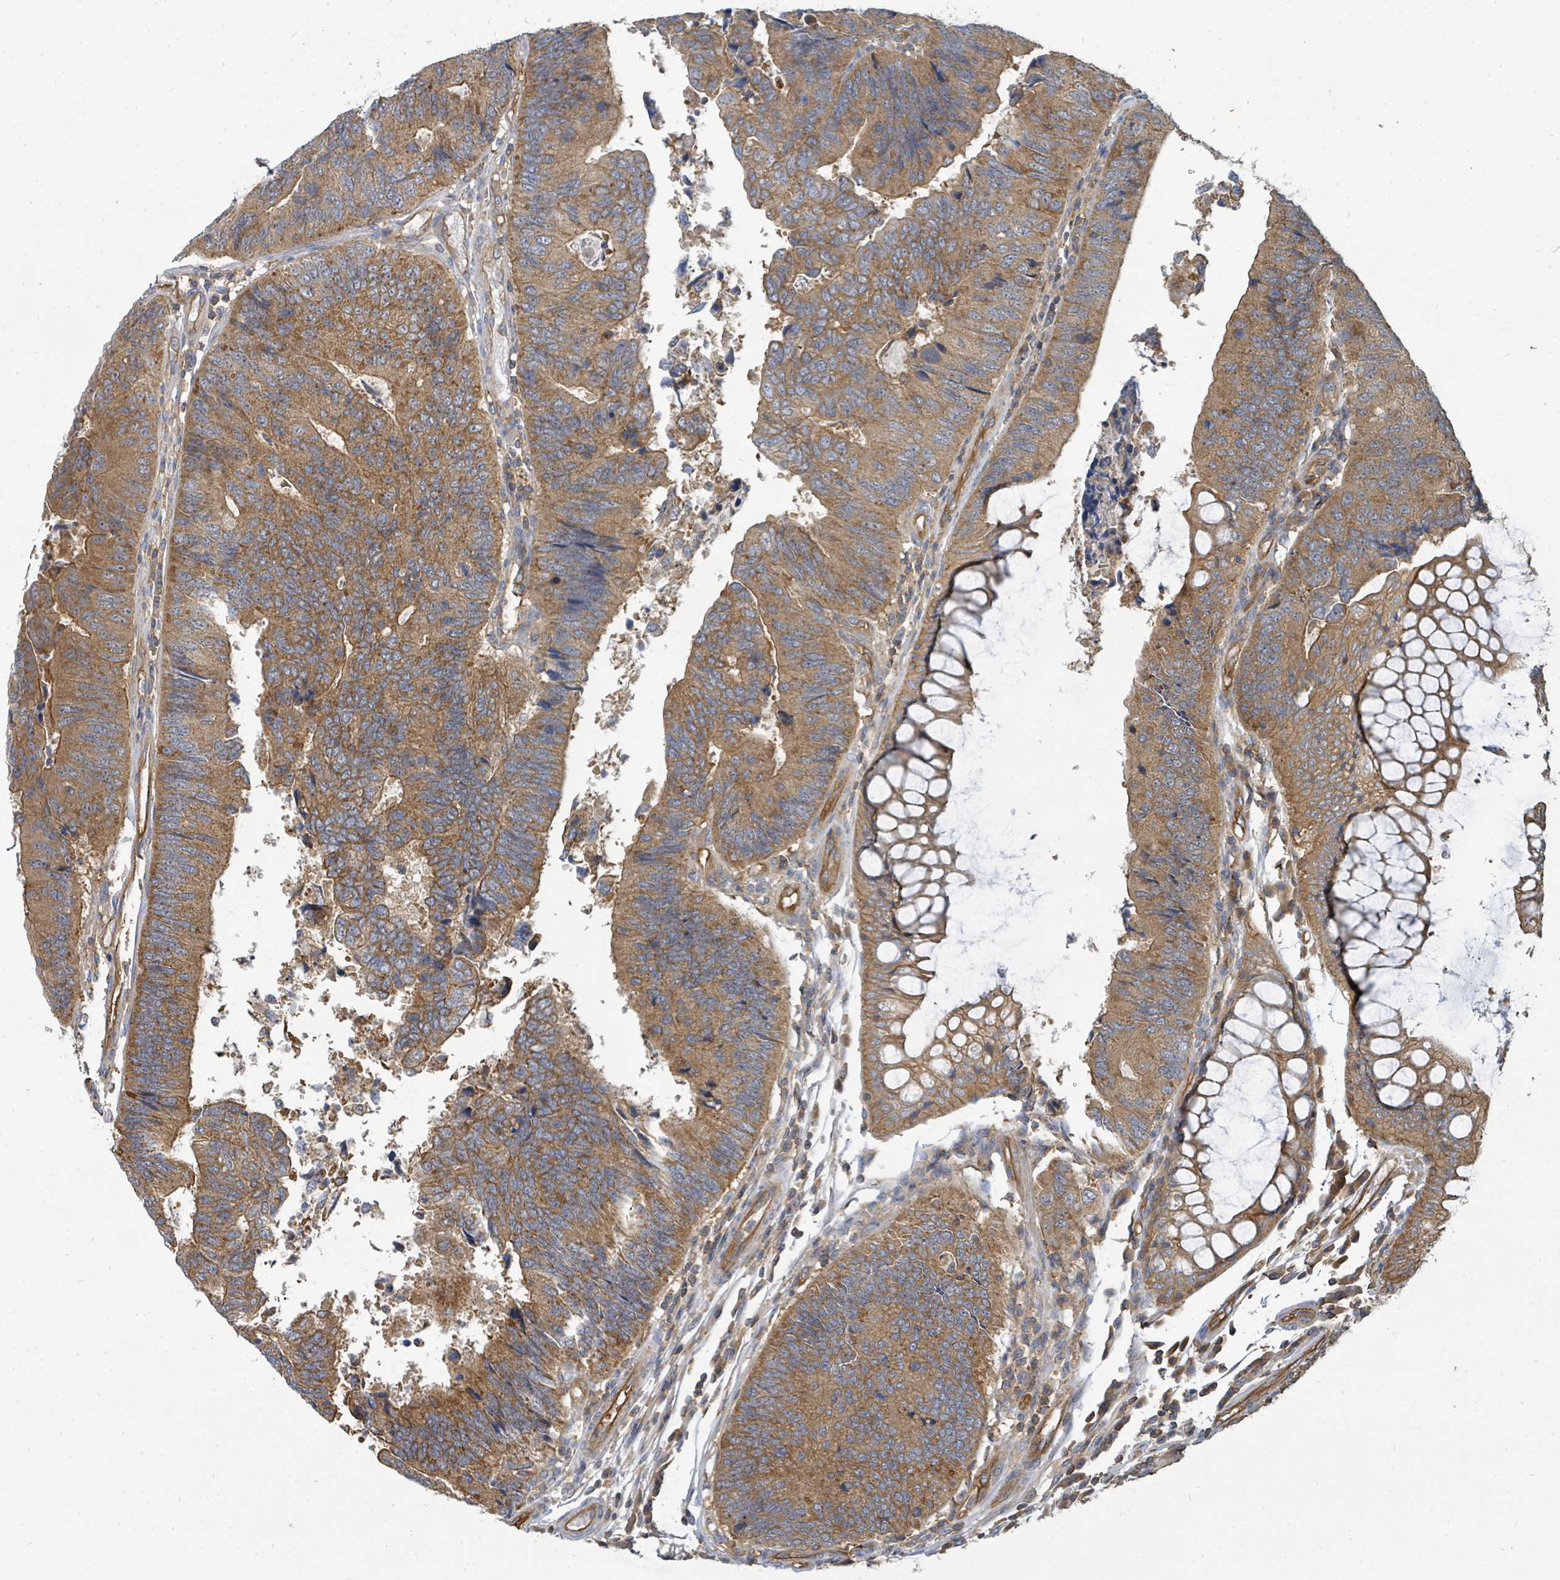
{"staining": {"intensity": "moderate", "quantity": ">75%", "location": "cytoplasmic/membranous"}, "tissue": "colorectal cancer", "cell_type": "Tumor cells", "image_type": "cancer", "snomed": [{"axis": "morphology", "description": "Adenocarcinoma, NOS"}, {"axis": "topography", "description": "Colon"}], "caption": "High-power microscopy captured an immunohistochemistry micrograph of colorectal cancer, revealing moderate cytoplasmic/membranous staining in about >75% of tumor cells. (IHC, brightfield microscopy, high magnification).", "gene": "BOLA2B", "patient": {"sex": "female", "age": 67}}